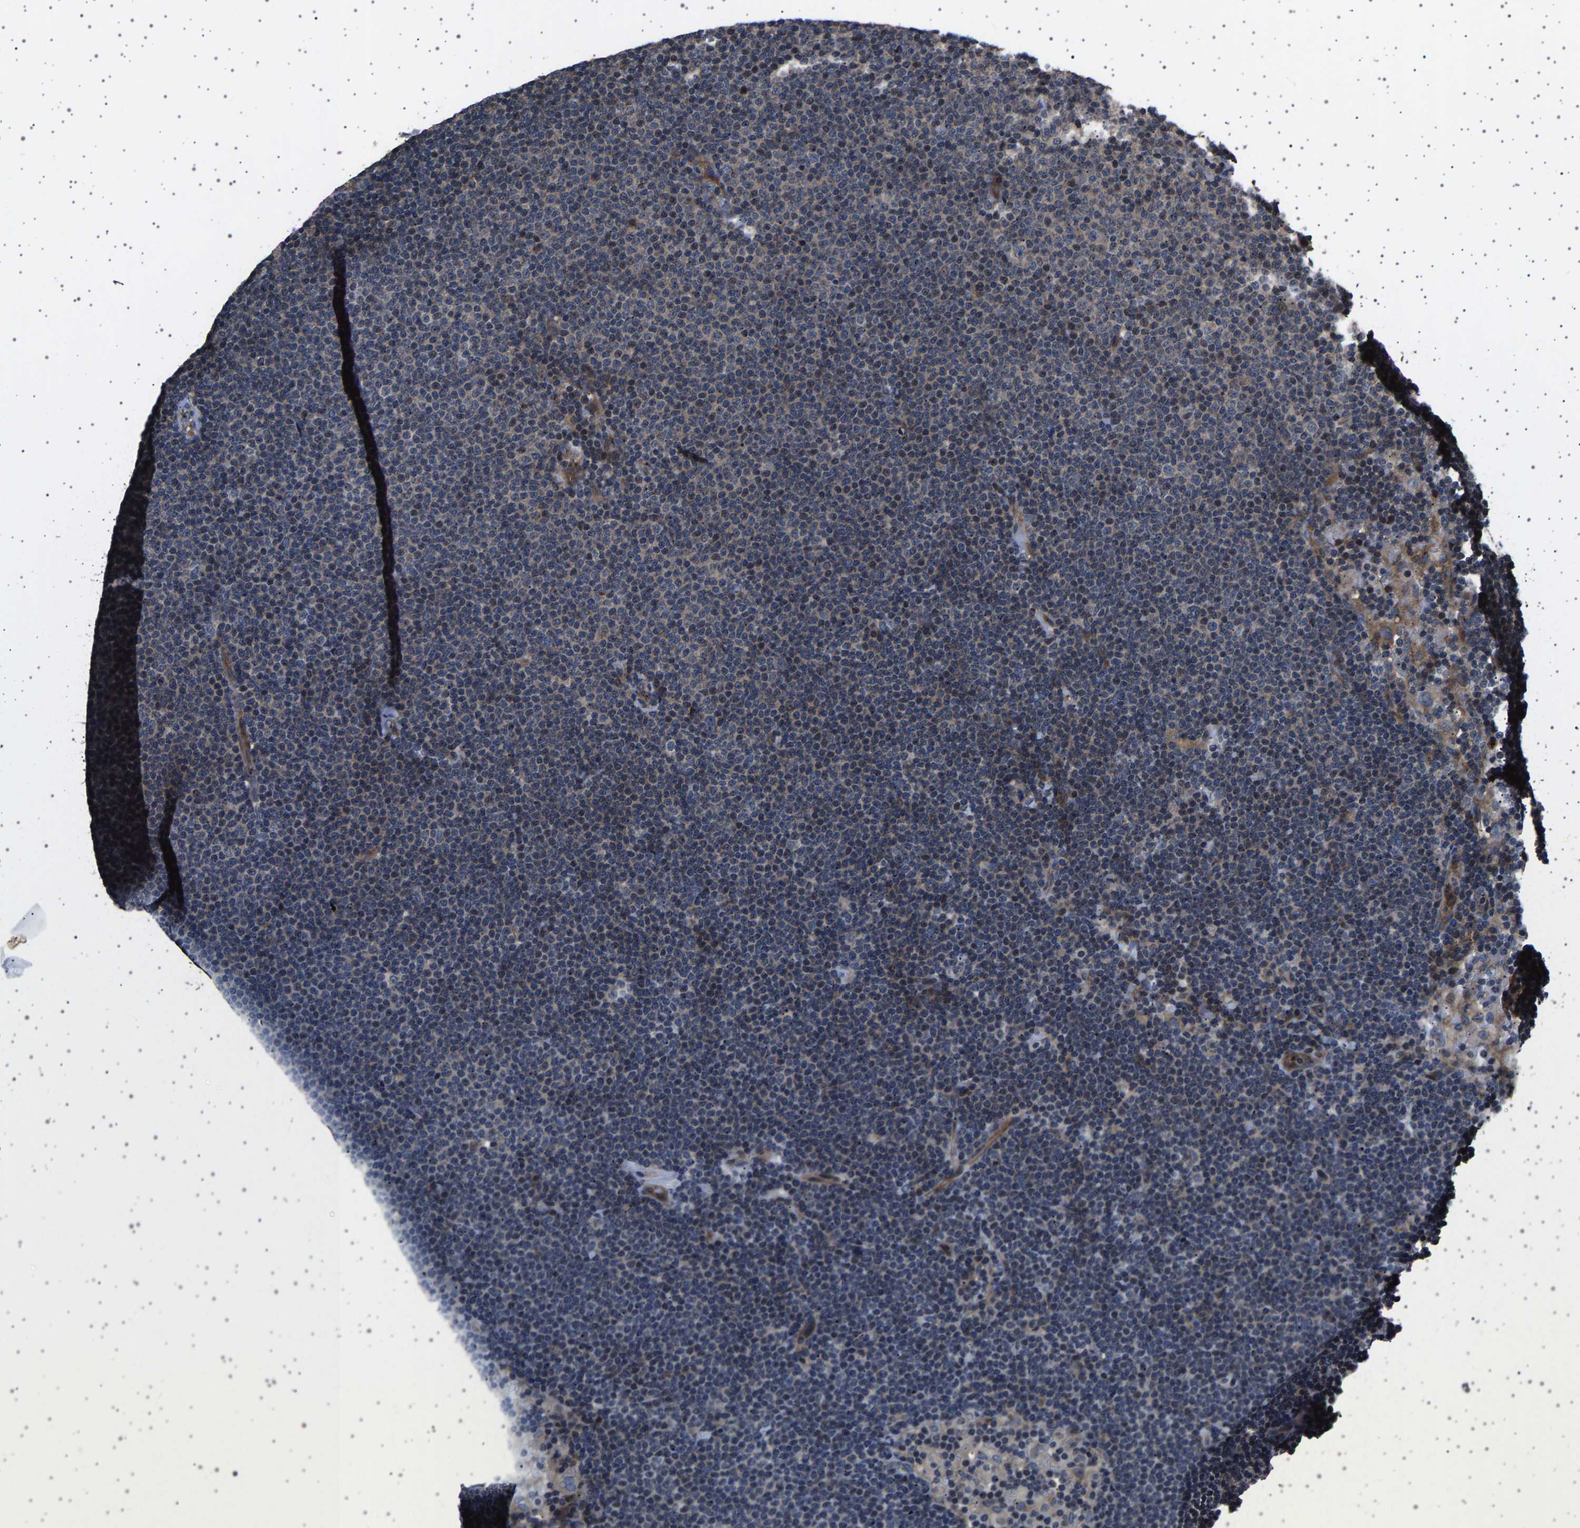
{"staining": {"intensity": "weak", "quantity": "<25%", "location": "cytoplasmic/membranous"}, "tissue": "lymphoma", "cell_type": "Tumor cells", "image_type": "cancer", "snomed": [{"axis": "morphology", "description": "Malignant lymphoma, non-Hodgkin's type, Low grade"}, {"axis": "topography", "description": "Lymph node"}], "caption": "High power microscopy photomicrograph of an IHC micrograph of low-grade malignant lymphoma, non-Hodgkin's type, revealing no significant positivity in tumor cells.", "gene": "NCKAP1", "patient": {"sex": "female", "age": 53}}